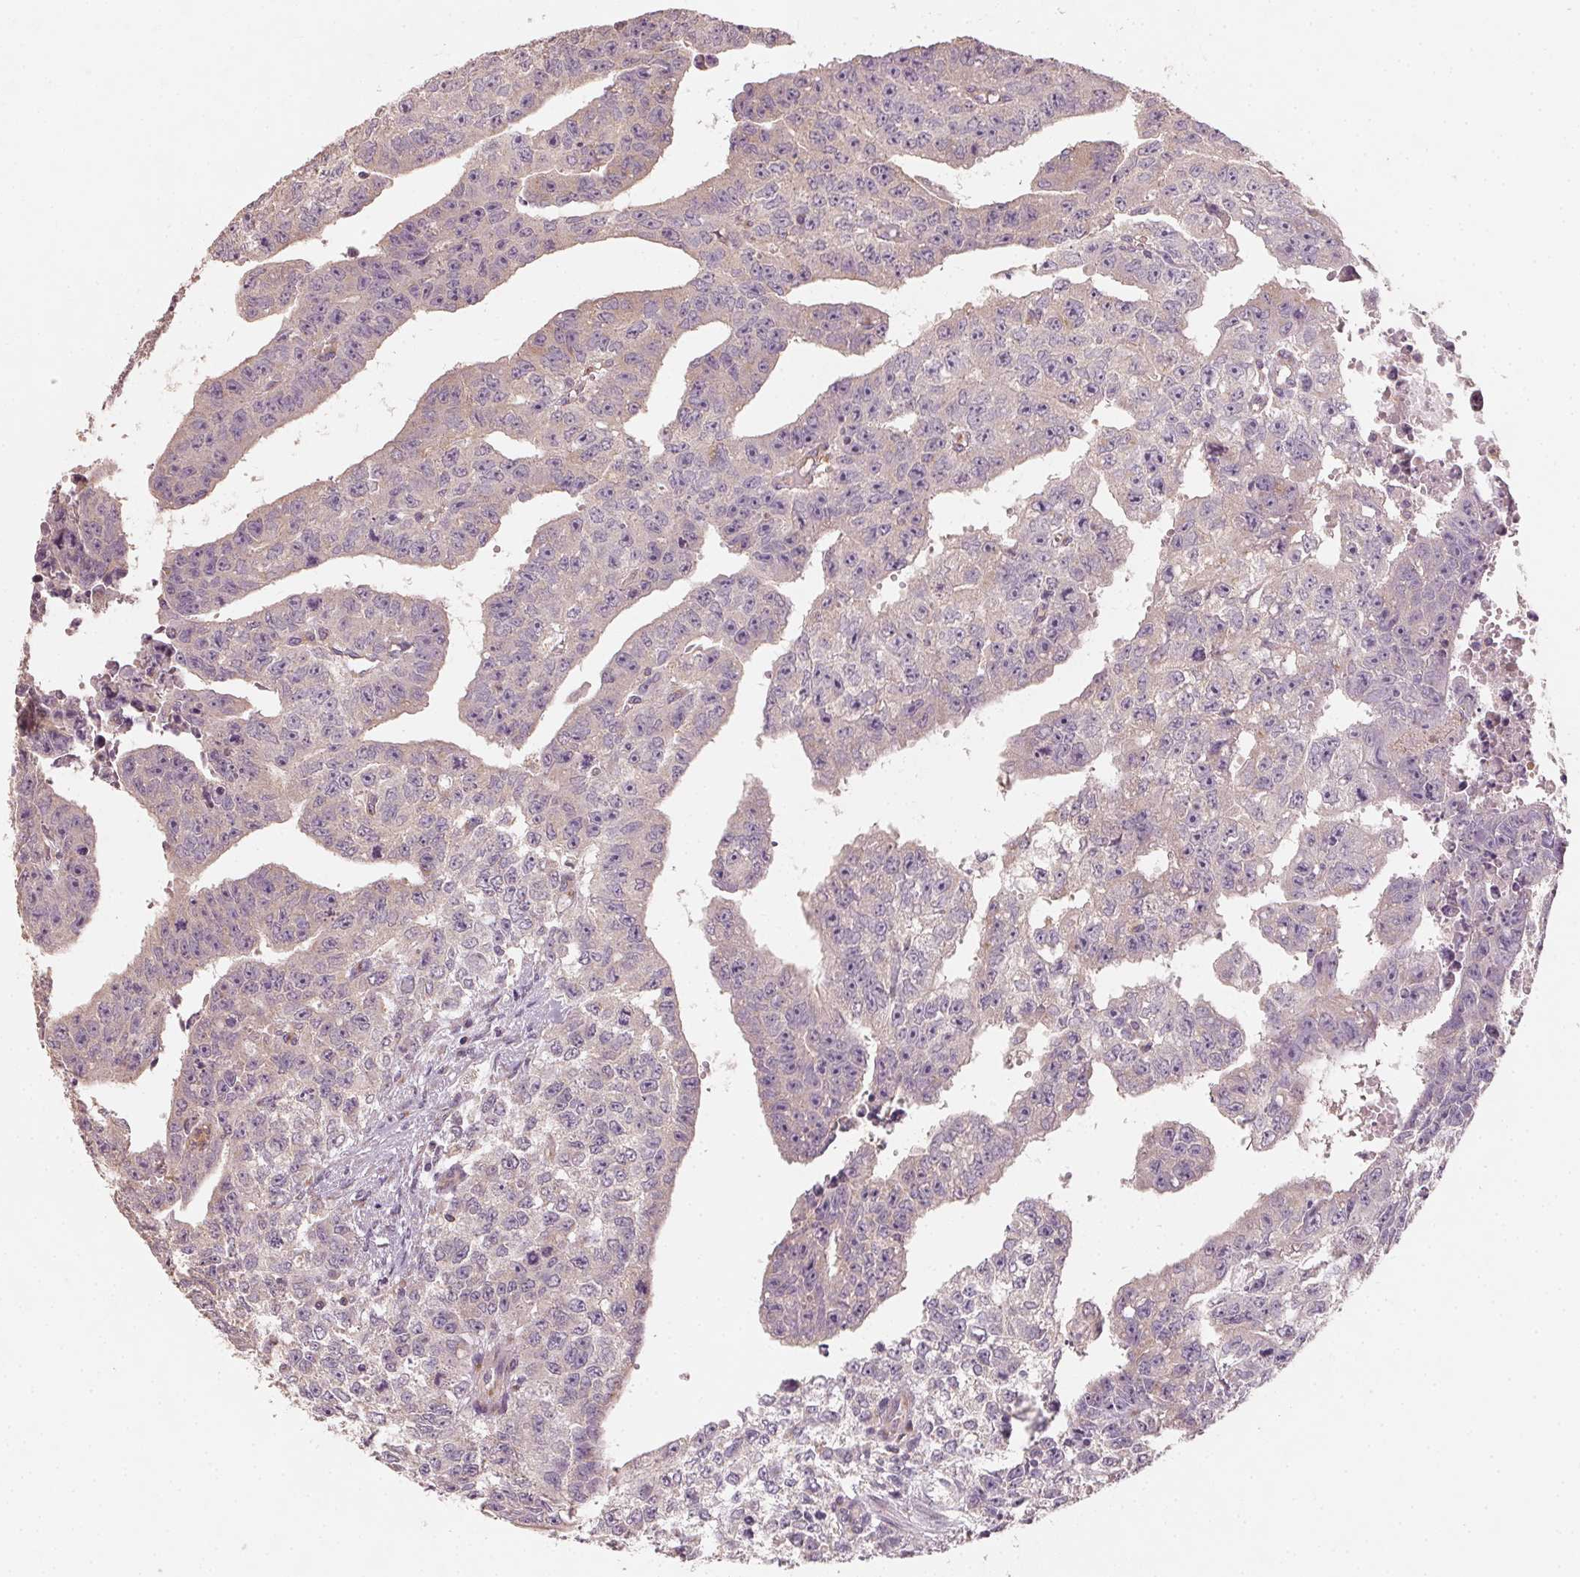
{"staining": {"intensity": "negative", "quantity": "none", "location": "none"}, "tissue": "testis cancer", "cell_type": "Tumor cells", "image_type": "cancer", "snomed": [{"axis": "morphology", "description": "Carcinoma, Embryonal, NOS"}, {"axis": "morphology", "description": "Teratoma, malignant, NOS"}, {"axis": "topography", "description": "Testis"}], "caption": "Immunohistochemistry of human embryonal carcinoma (testis) demonstrates no positivity in tumor cells.", "gene": "AP1S1", "patient": {"sex": "male", "age": 24}}